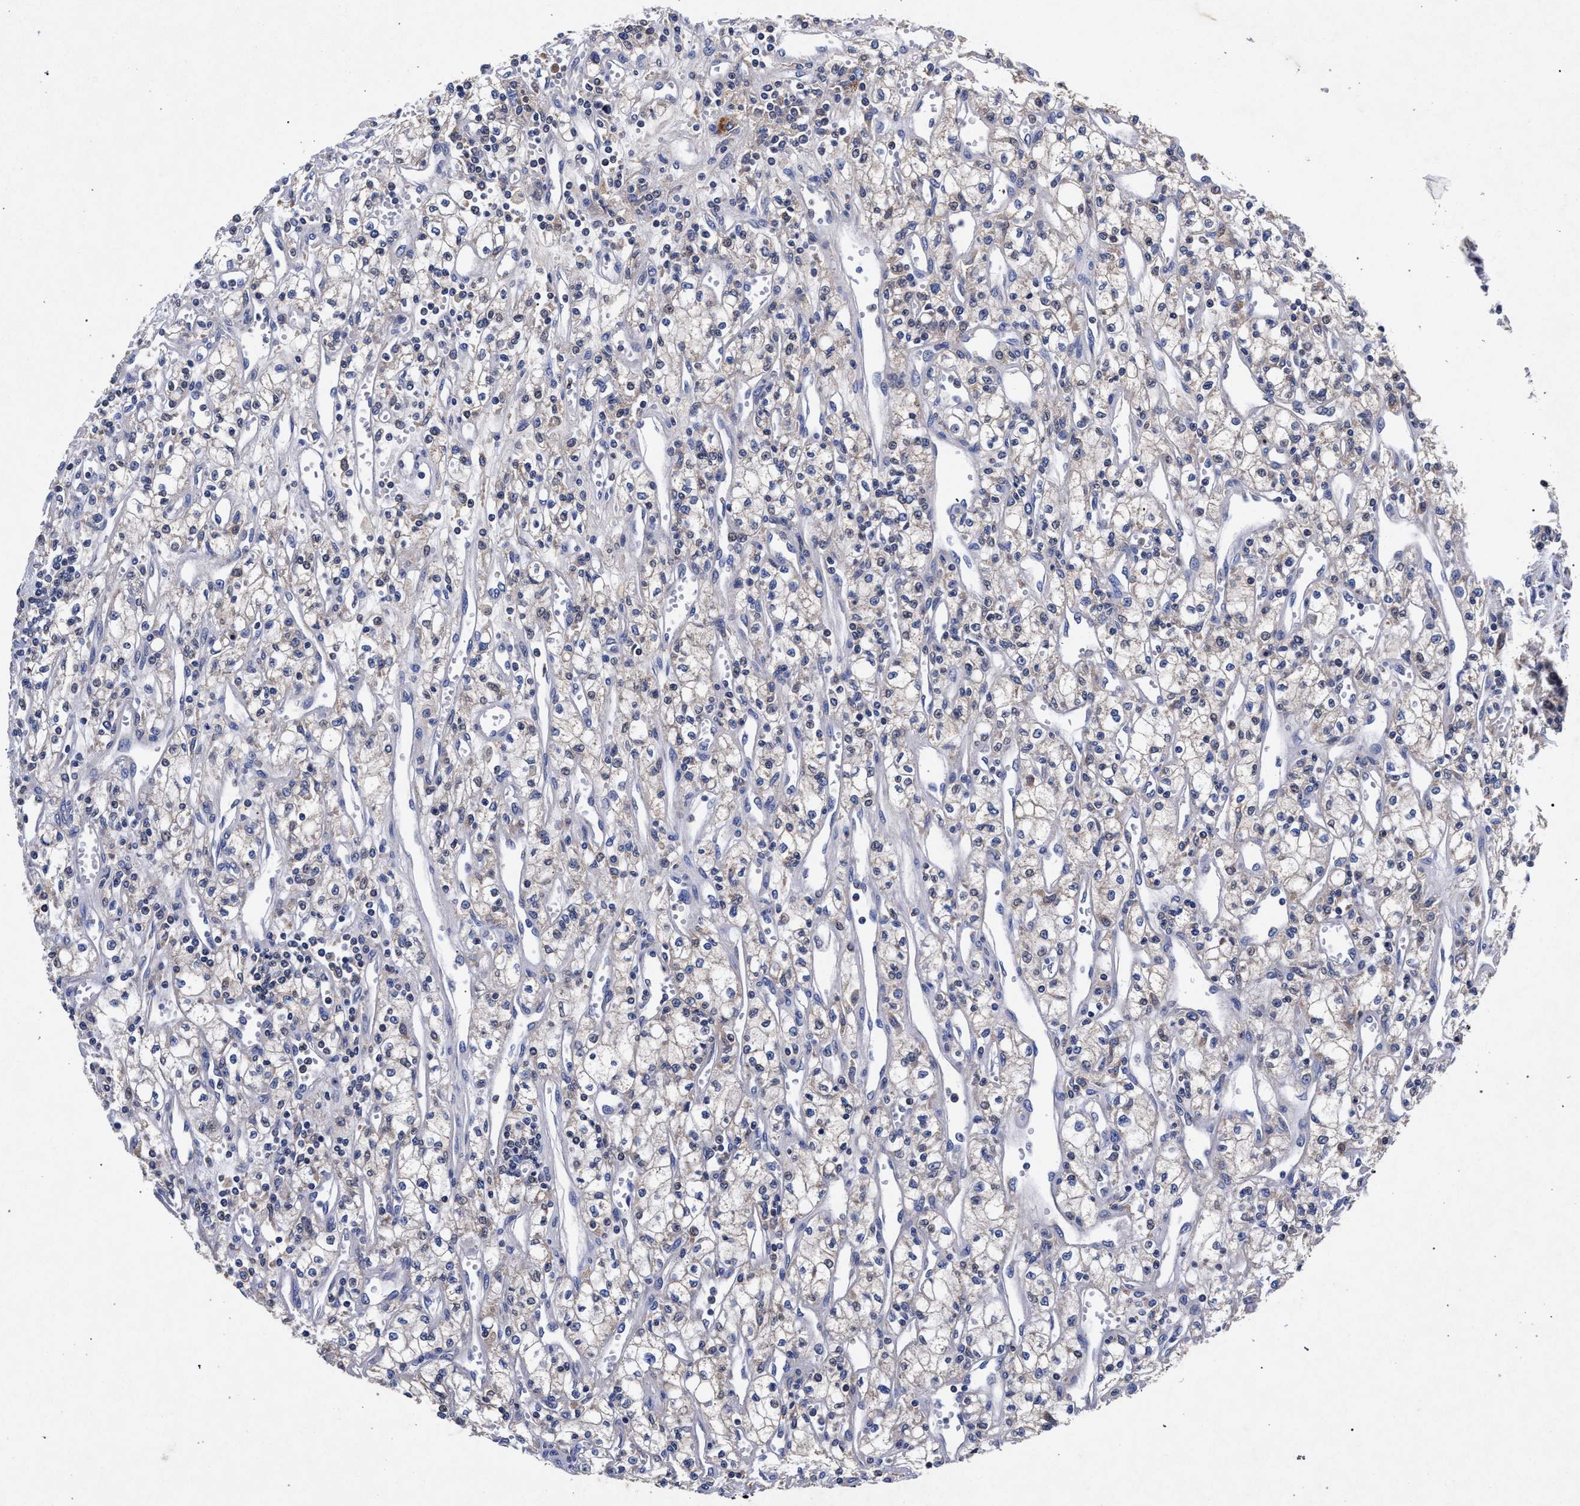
{"staining": {"intensity": "negative", "quantity": "none", "location": "none"}, "tissue": "renal cancer", "cell_type": "Tumor cells", "image_type": "cancer", "snomed": [{"axis": "morphology", "description": "Adenocarcinoma, NOS"}, {"axis": "topography", "description": "Kidney"}], "caption": "High magnification brightfield microscopy of renal cancer (adenocarcinoma) stained with DAB (brown) and counterstained with hematoxylin (blue): tumor cells show no significant staining. (Brightfield microscopy of DAB immunohistochemistry at high magnification).", "gene": "HSD17B14", "patient": {"sex": "male", "age": 59}}